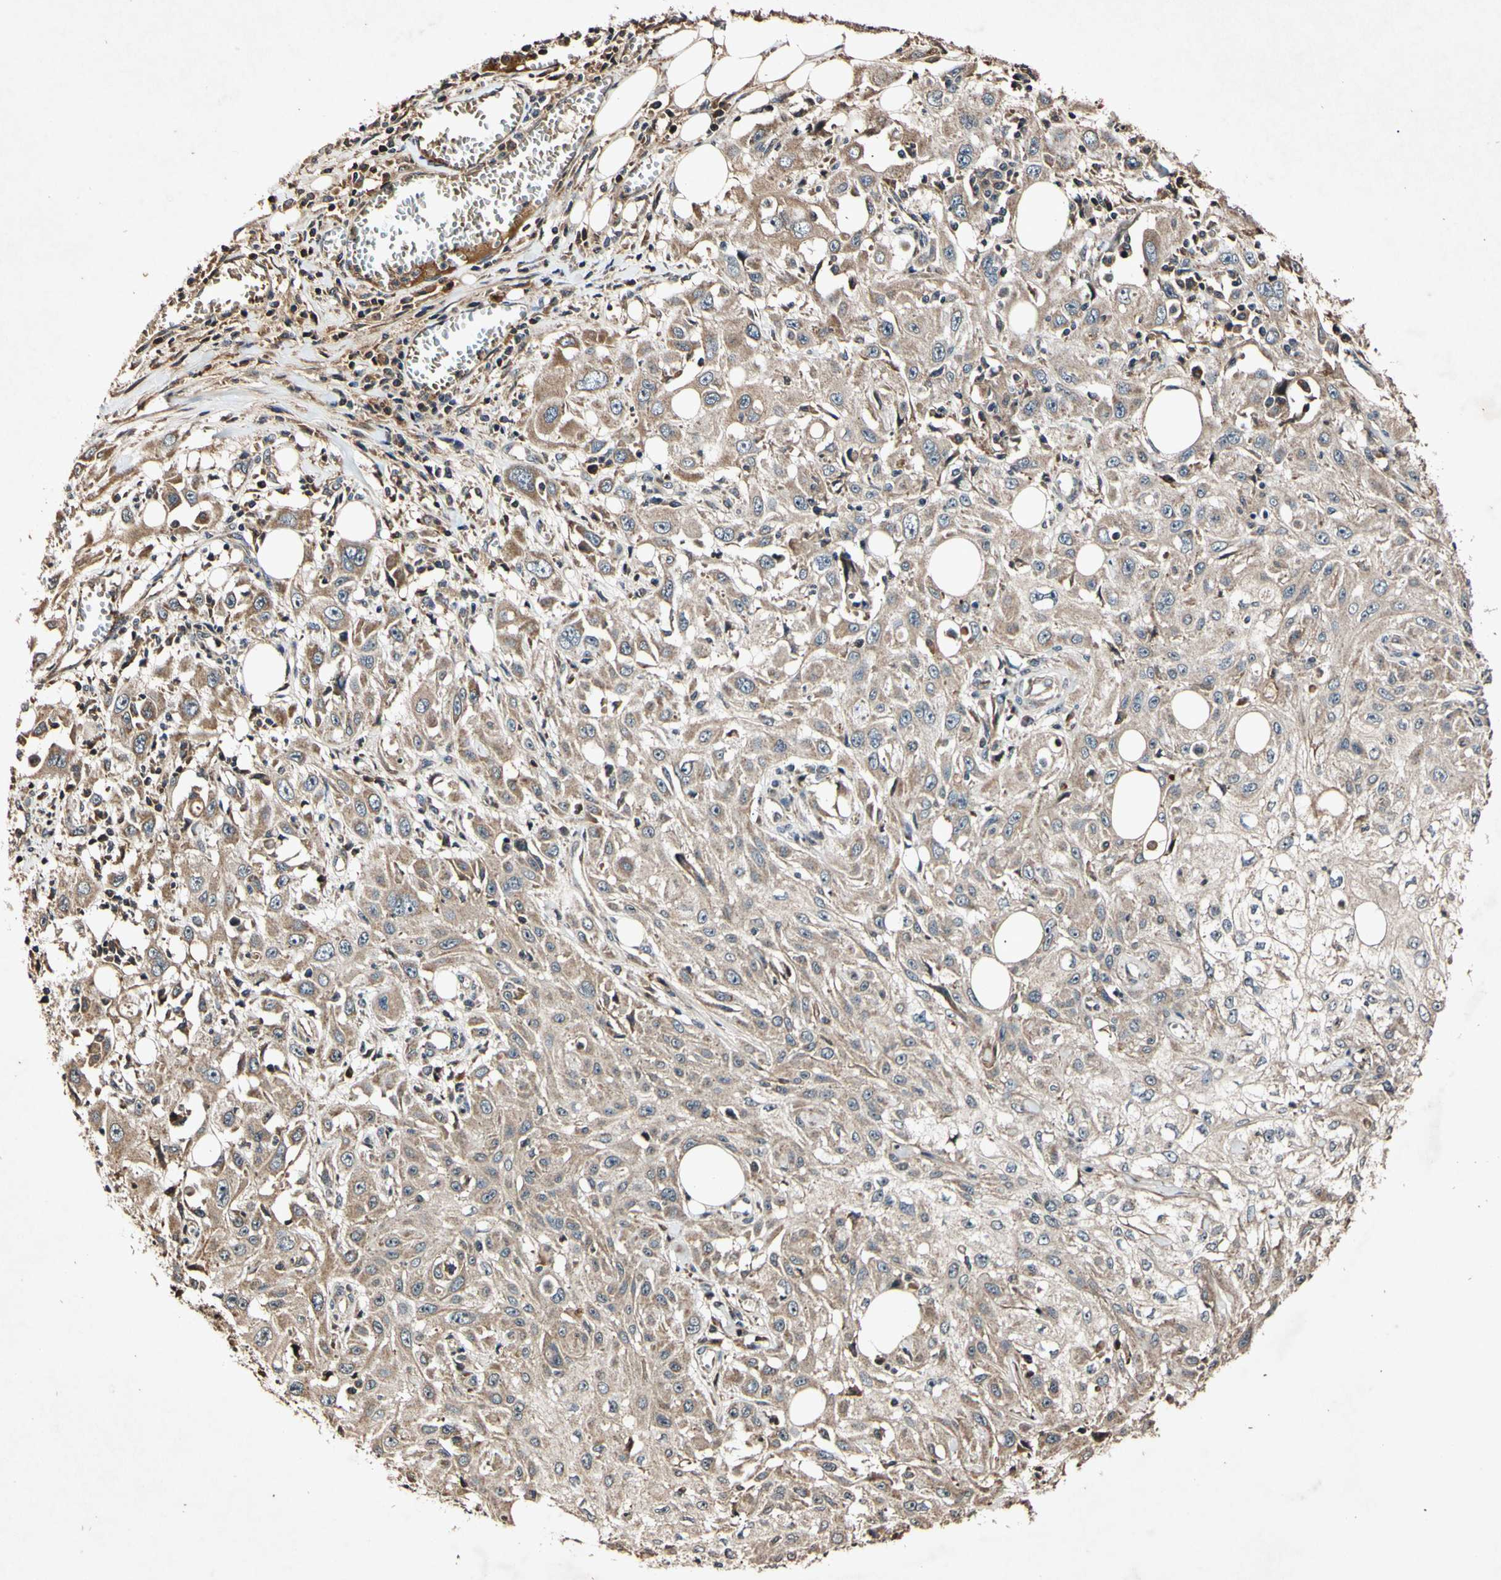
{"staining": {"intensity": "moderate", "quantity": ">75%", "location": "cytoplasmic/membranous"}, "tissue": "skin cancer", "cell_type": "Tumor cells", "image_type": "cancer", "snomed": [{"axis": "morphology", "description": "Squamous cell carcinoma, NOS"}, {"axis": "topography", "description": "Skin"}], "caption": "Skin cancer (squamous cell carcinoma) tissue reveals moderate cytoplasmic/membranous staining in about >75% of tumor cells", "gene": "PLAT", "patient": {"sex": "male", "age": 75}}